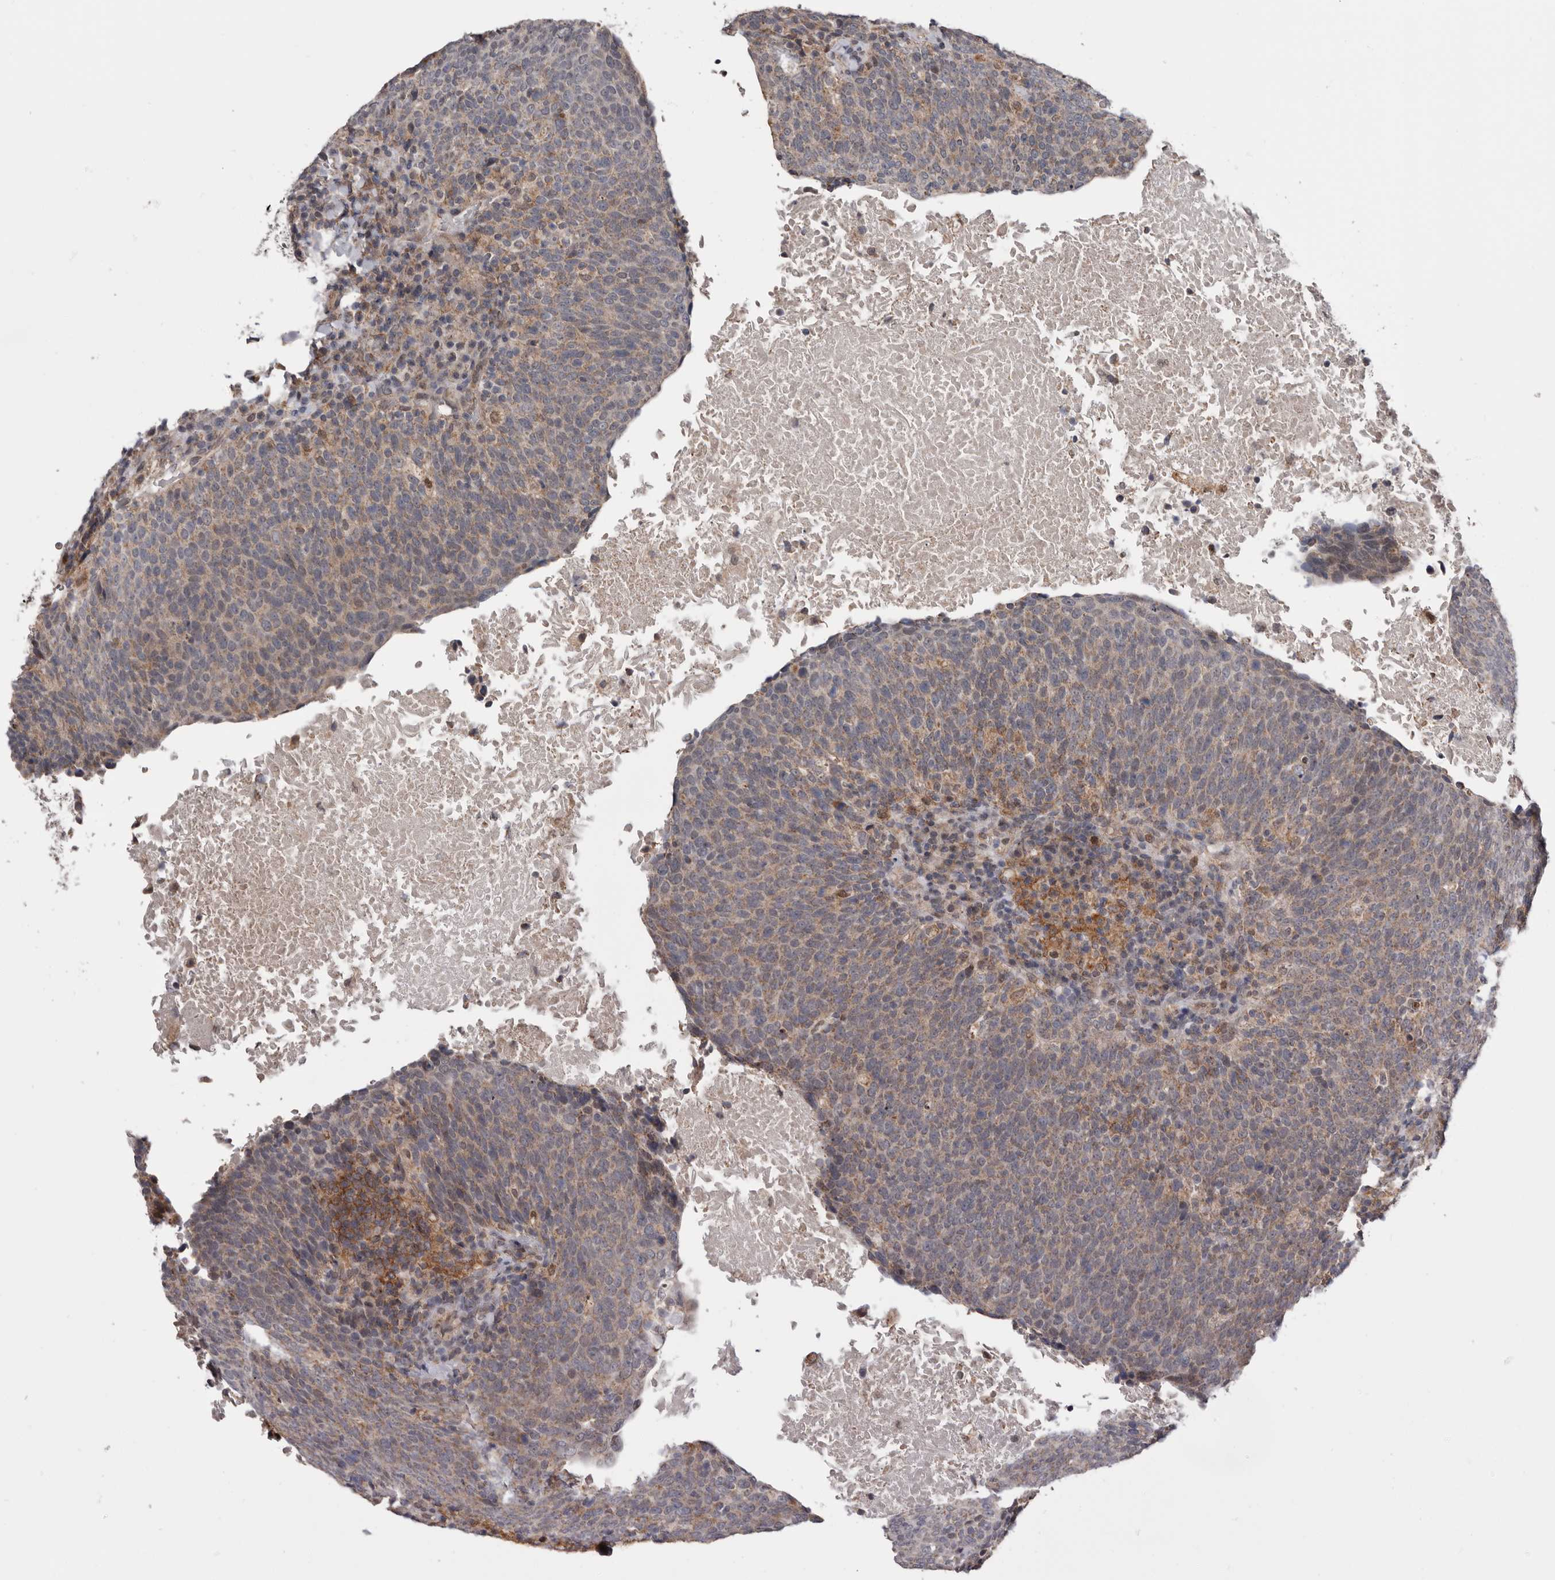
{"staining": {"intensity": "weak", "quantity": ">75%", "location": "cytoplasmic/membranous"}, "tissue": "head and neck cancer", "cell_type": "Tumor cells", "image_type": "cancer", "snomed": [{"axis": "morphology", "description": "Squamous cell carcinoma, NOS"}, {"axis": "morphology", "description": "Squamous cell carcinoma, metastatic, NOS"}, {"axis": "topography", "description": "Lymph node"}, {"axis": "topography", "description": "Head-Neck"}], "caption": "Head and neck cancer (squamous cell carcinoma) stained with immunohistochemistry shows weak cytoplasmic/membranous positivity in about >75% of tumor cells.", "gene": "MOGAT2", "patient": {"sex": "male", "age": 62}}